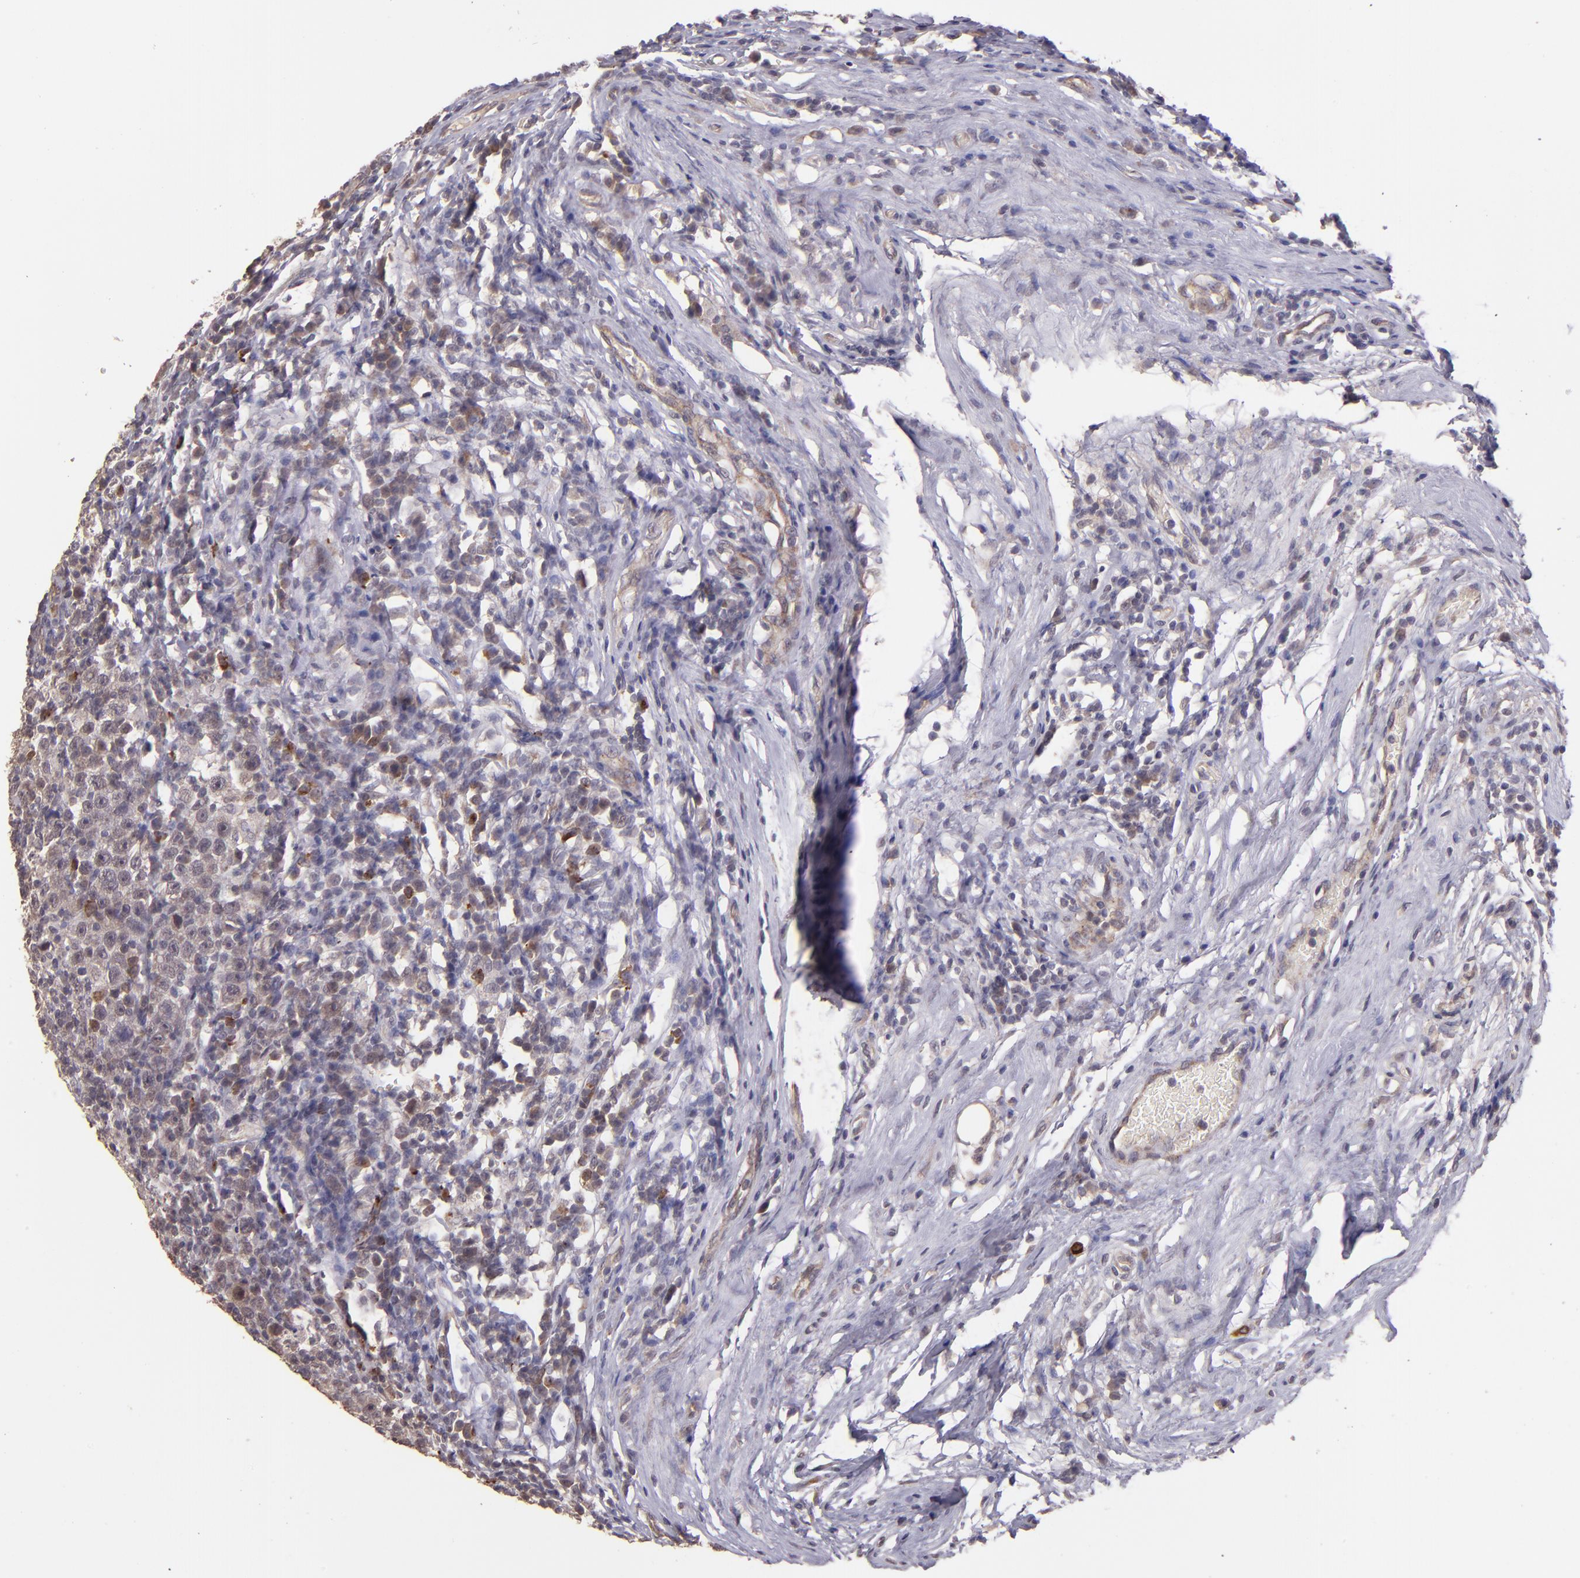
{"staining": {"intensity": "weak", "quantity": "<25%", "location": "cytoplasmic/membranous"}, "tissue": "testis cancer", "cell_type": "Tumor cells", "image_type": "cancer", "snomed": [{"axis": "morphology", "description": "Seminoma, NOS"}, {"axis": "topography", "description": "Testis"}], "caption": "An immunohistochemistry micrograph of seminoma (testis) is shown. There is no staining in tumor cells of seminoma (testis).", "gene": "TAF7L", "patient": {"sex": "male", "age": 43}}